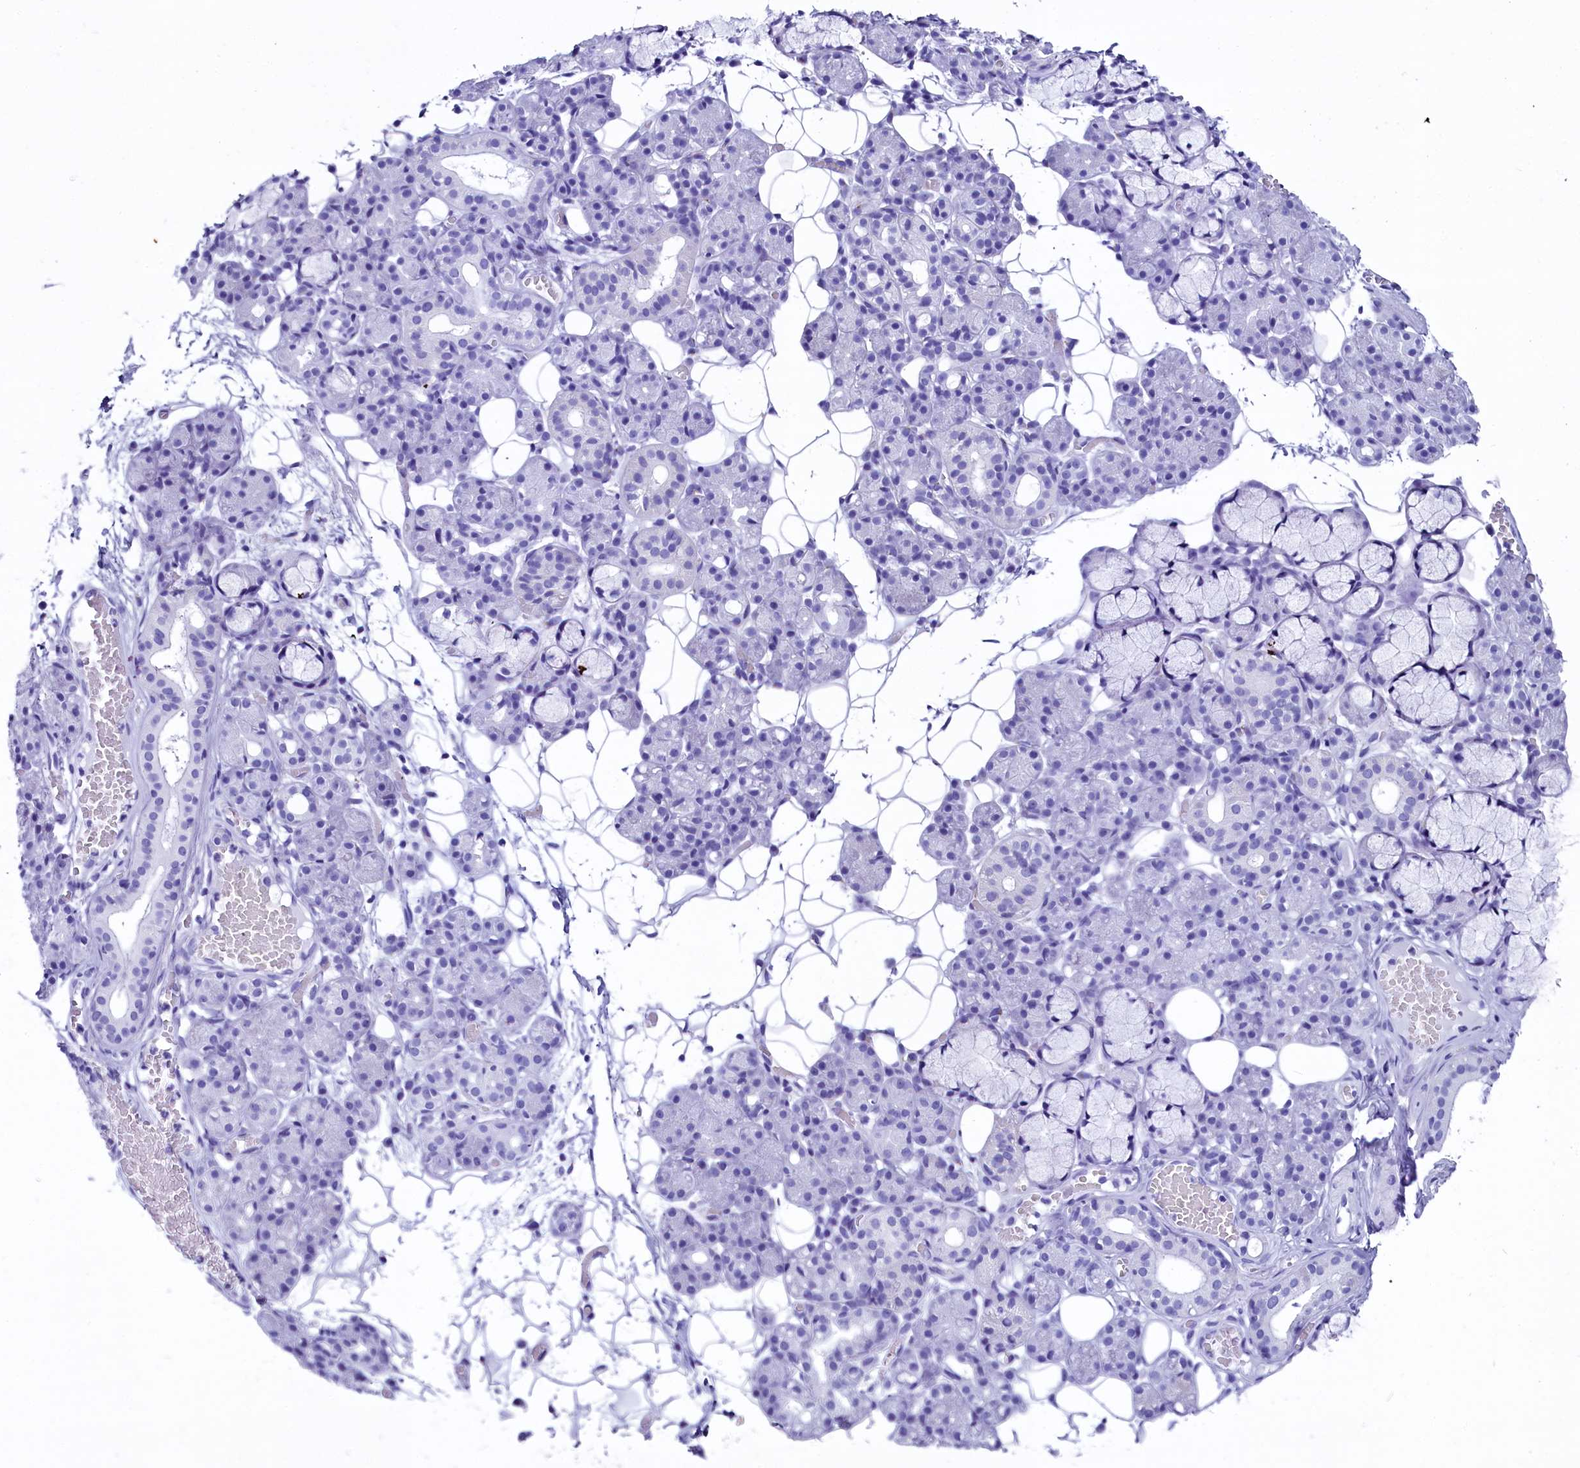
{"staining": {"intensity": "negative", "quantity": "none", "location": "none"}, "tissue": "salivary gland", "cell_type": "Glandular cells", "image_type": "normal", "snomed": [{"axis": "morphology", "description": "Normal tissue, NOS"}, {"axis": "topography", "description": "Salivary gland"}], "caption": "Glandular cells are negative for brown protein staining in benign salivary gland. (DAB (3,3'-diaminobenzidine) IHC with hematoxylin counter stain).", "gene": "AP3B2", "patient": {"sex": "male", "age": 63}}